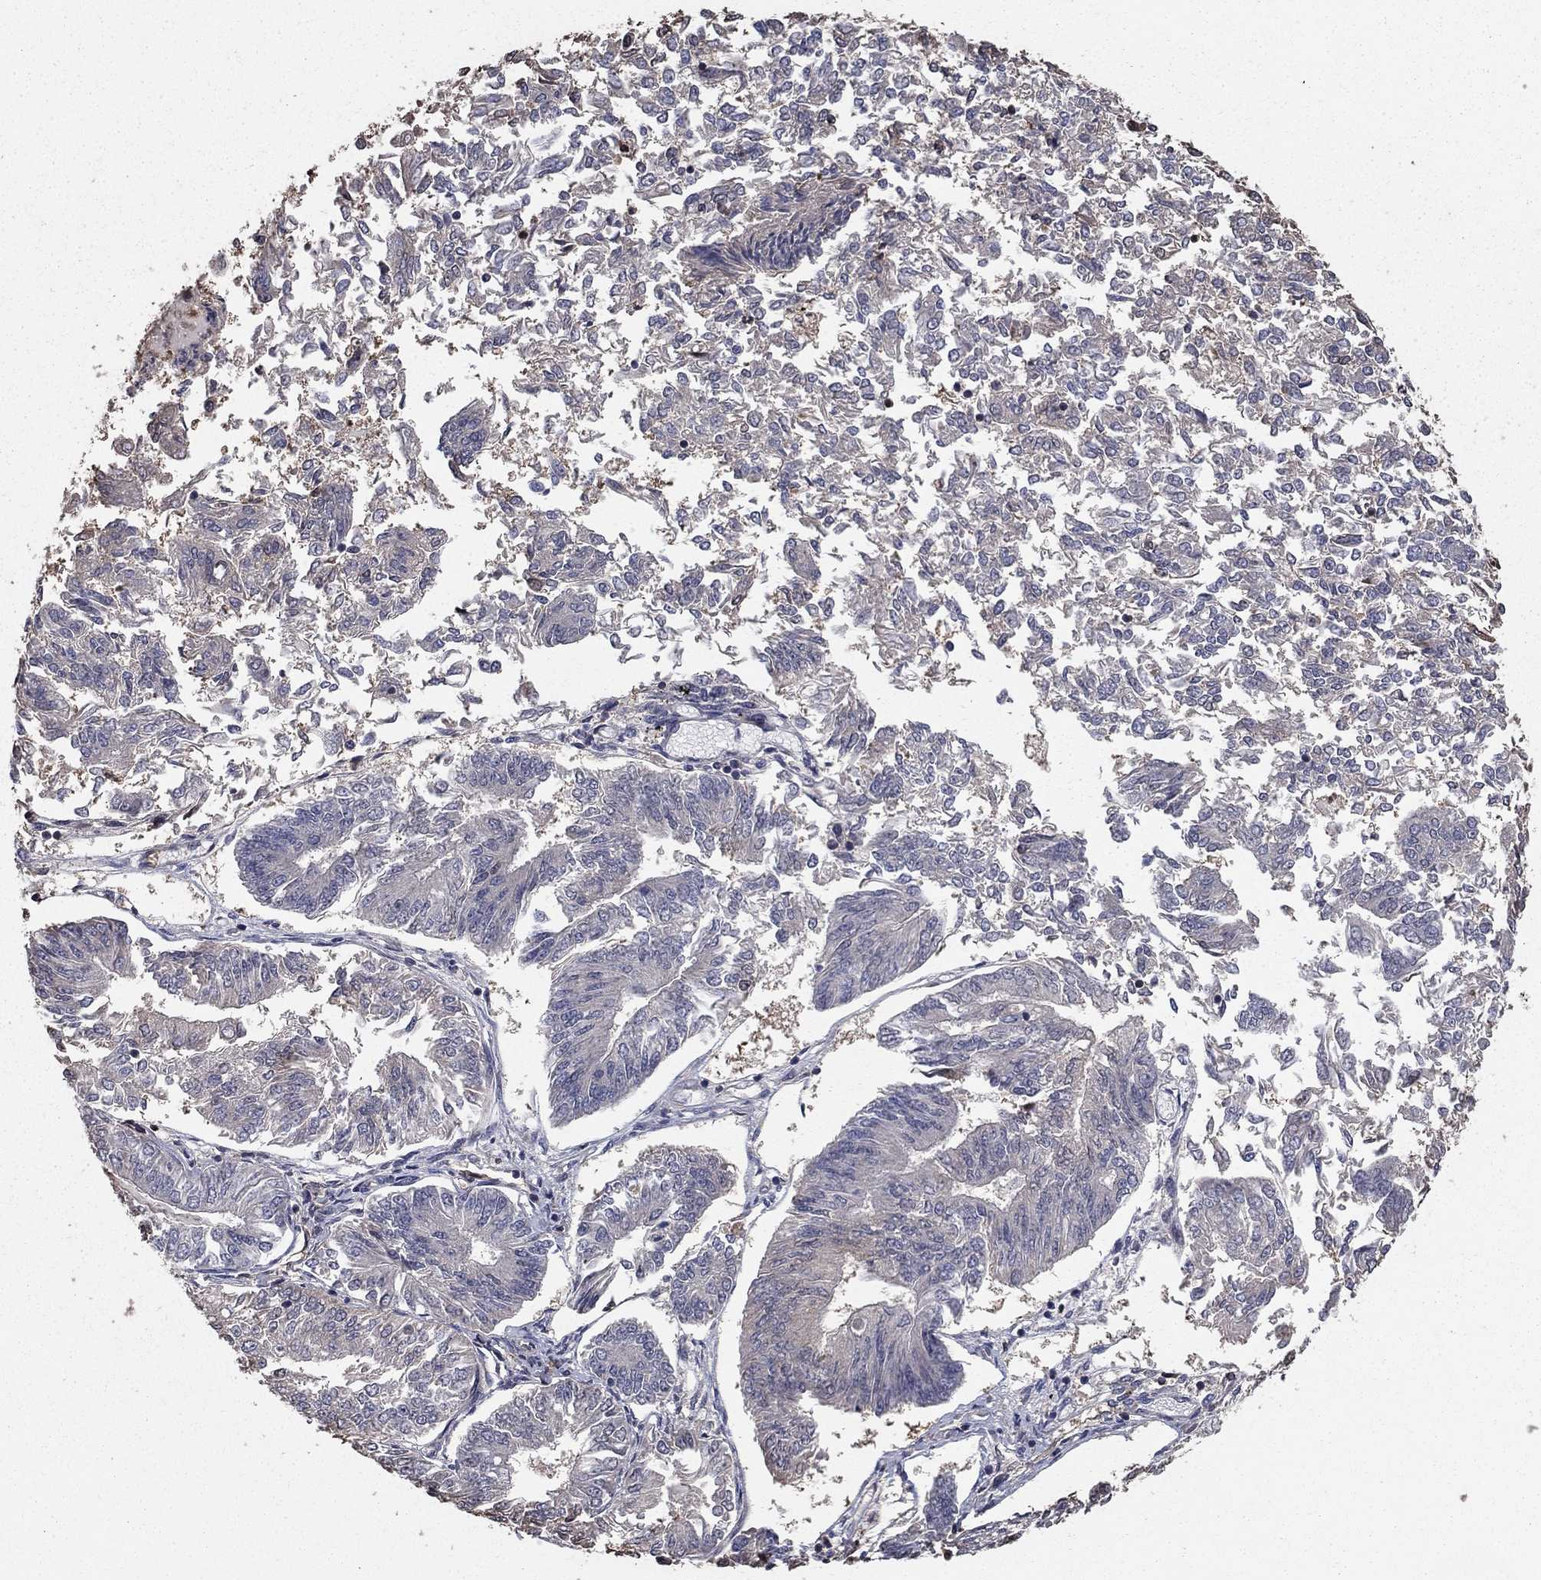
{"staining": {"intensity": "negative", "quantity": "none", "location": "none"}, "tissue": "endometrial cancer", "cell_type": "Tumor cells", "image_type": "cancer", "snomed": [{"axis": "morphology", "description": "Adenocarcinoma, NOS"}, {"axis": "topography", "description": "Endometrium"}], "caption": "Immunohistochemical staining of human endometrial adenocarcinoma exhibits no significant staining in tumor cells.", "gene": "GYG1", "patient": {"sex": "female", "age": 58}}